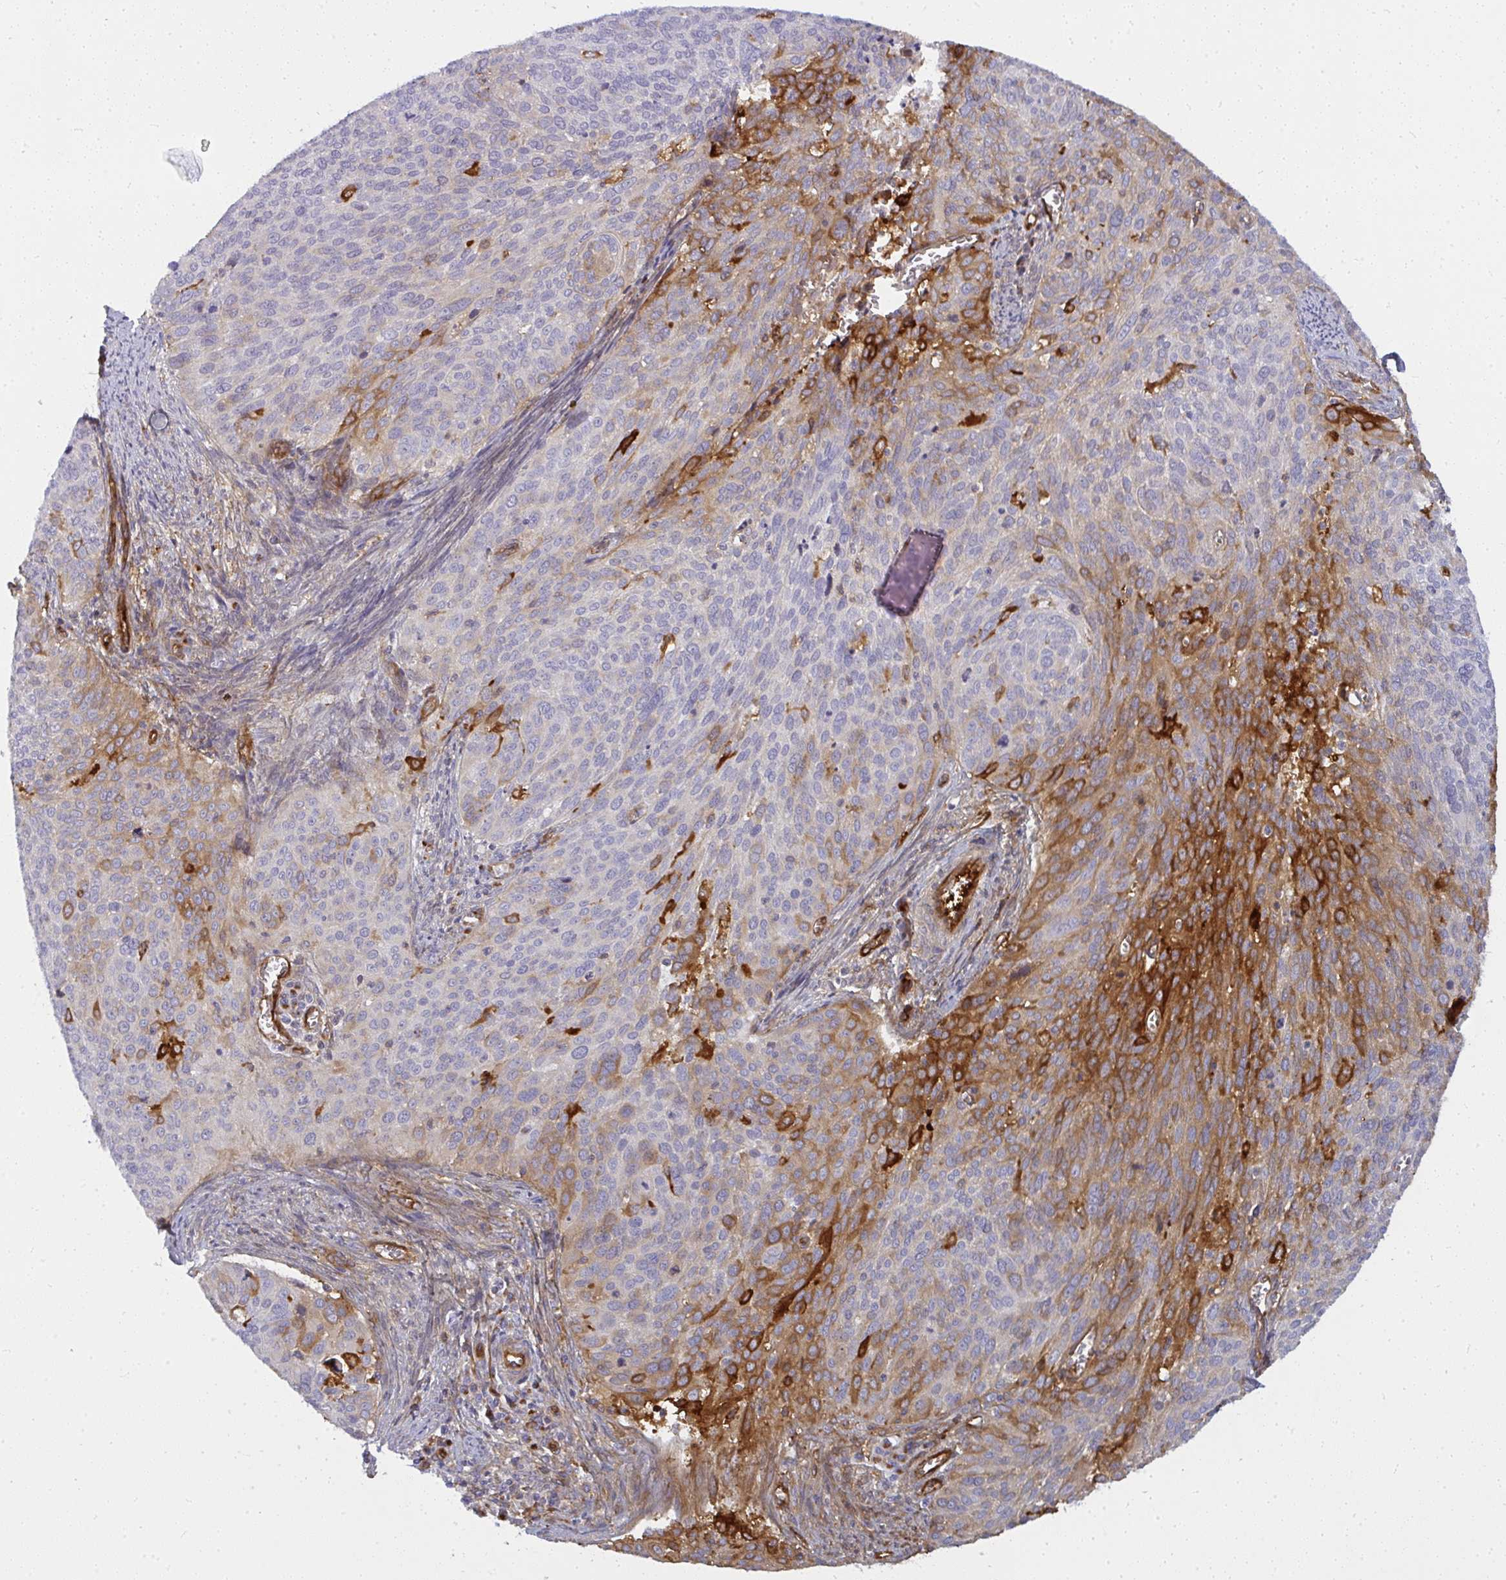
{"staining": {"intensity": "moderate", "quantity": "<25%", "location": "cytoplasmic/membranous"}, "tissue": "cervical cancer", "cell_type": "Tumor cells", "image_type": "cancer", "snomed": [{"axis": "morphology", "description": "Squamous cell carcinoma, NOS"}, {"axis": "topography", "description": "Cervix"}], "caption": "DAB immunohistochemical staining of squamous cell carcinoma (cervical) displays moderate cytoplasmic/membranous protein positivity in approximately <25% of tumor cells. The staining was performed using DAB to visualize the protein expression in brown, while the nuclei were stained in blue with hematoxylin (Magnification: 20x).", "gene": "IFIT3", "patient": {"sex": "female", "age": 39}}